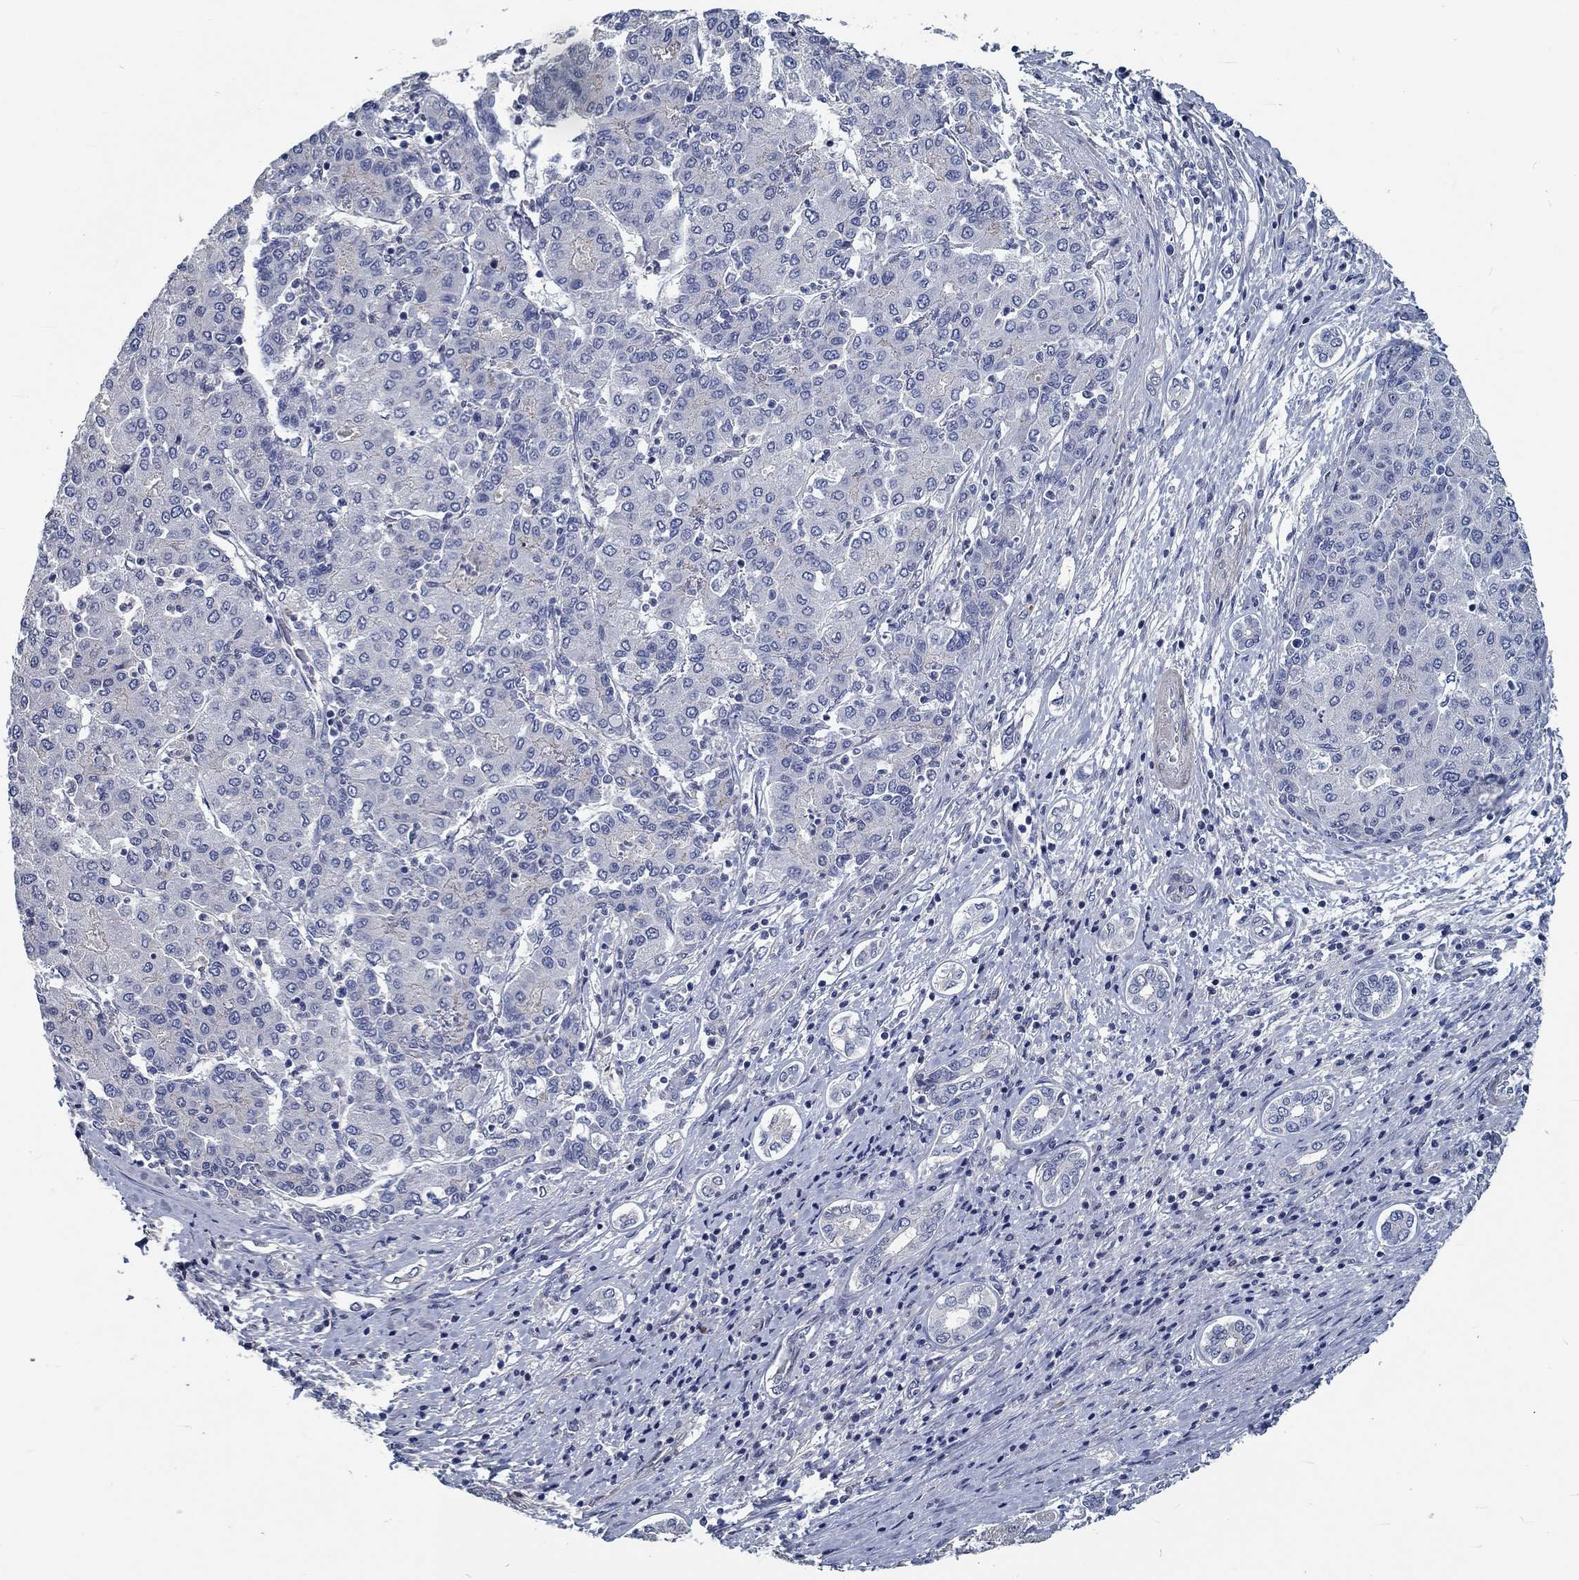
{"staining": {"intensity": "negative", "quantity": "none", "location": "none"}, "tissue": "liver cancer", "cell_type": "Tumor cells", "image_type": "cancer", "snomed": [{"axis": "morphology", "description": "Carcinoma, Hepatocellular, NOS"}, {"axis": "topography", "description": "Liver"}], "caption": "Protein analysis of liver cancer exhibits no significant staining in tumor cells. (Immunohistochemistry, brightfield microscopy, high magnification).", "gene": "MYBPC1", "patient": {"sex": "male", "age": 65}}